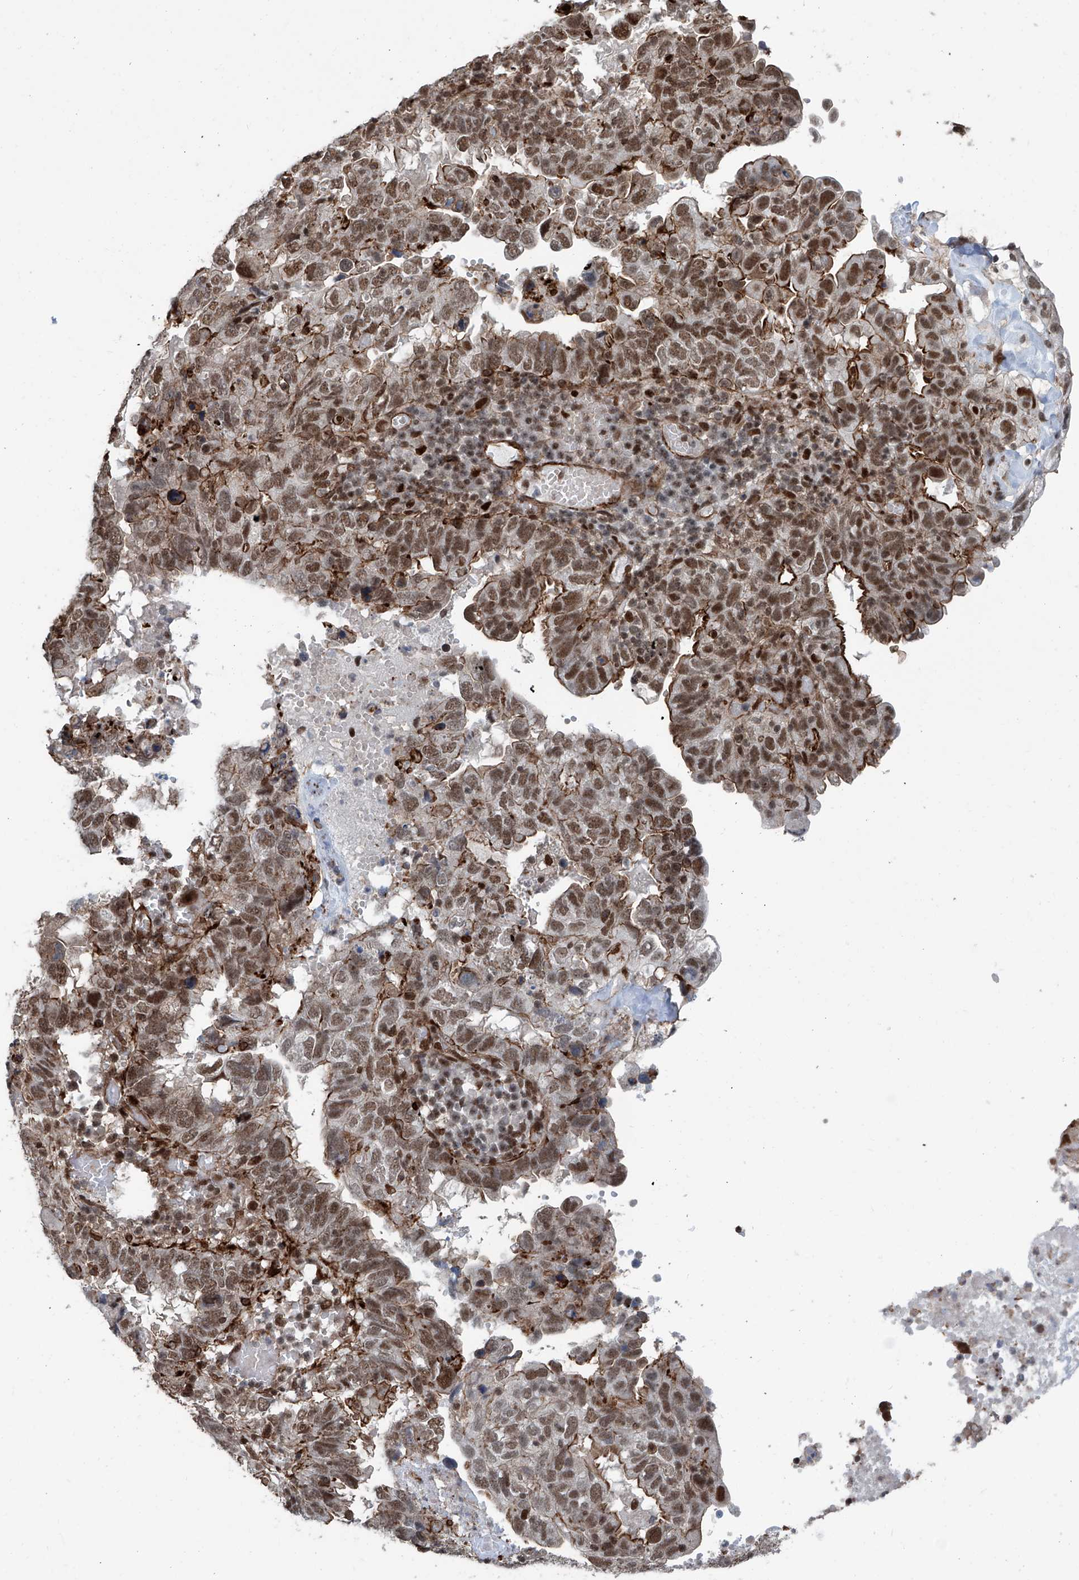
{"staining": {"intensity": "moderate", "quantity": ">75%", "location": "cytoplasmic/membranous,nuclear"}, "tissue": "endometrial cancer", "cell_type": "Tumor cells", "image_type": "cancer", "snomed": [{"axis": "morphology", "description": "Adenocarcinoma, NOS"}, {"axis": "topography", "description": "Uterus"}], "caption": "A medium amount of moderate cytoplasmic/membranous and nuclear expression is seen in approximately >75% of tumor cells in adenocarcinoma (endometrial) tissue.", "gene": "SDE2", "patient": {"sex": "female", "age": 77}}